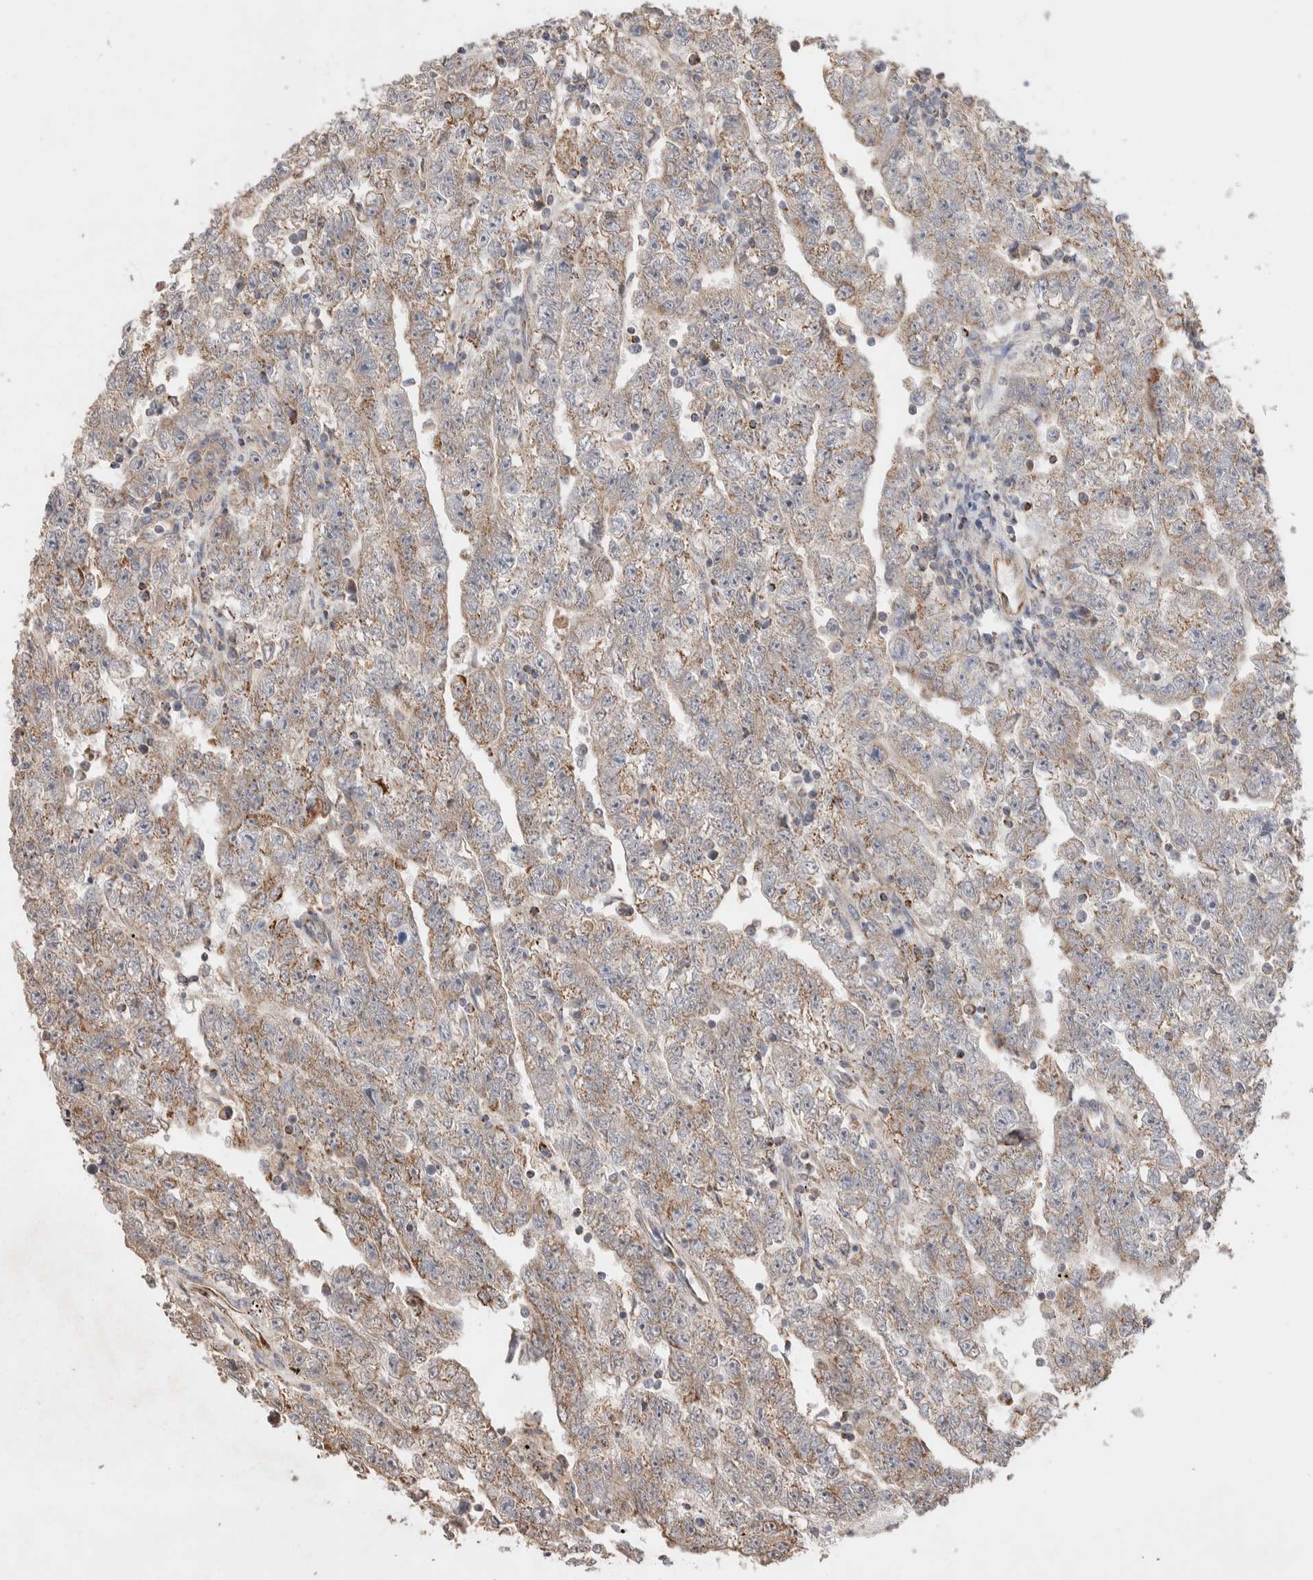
{"staining": {"intensity": "moderate", "quantity": "<25%", "location": "cytoplasmic/membranous"}, "tissue": "testis cancer", "cell_type": "Tumor cells", "image_type": "cancer", "snomed": [{"axis": "morphology", "description": "Carcinoma, Embryonal, NOS"}, {"axis": "topography", "description": "Testis"}], "caption": "DAB immunohistochemical staining of human testis cancer demonstrates moderate cytoplasmic/membranous protein expression in approximately <25% of tumor cells.", "gene": "DEPTOR", "patient": {"sex": "male", "age": 25}}